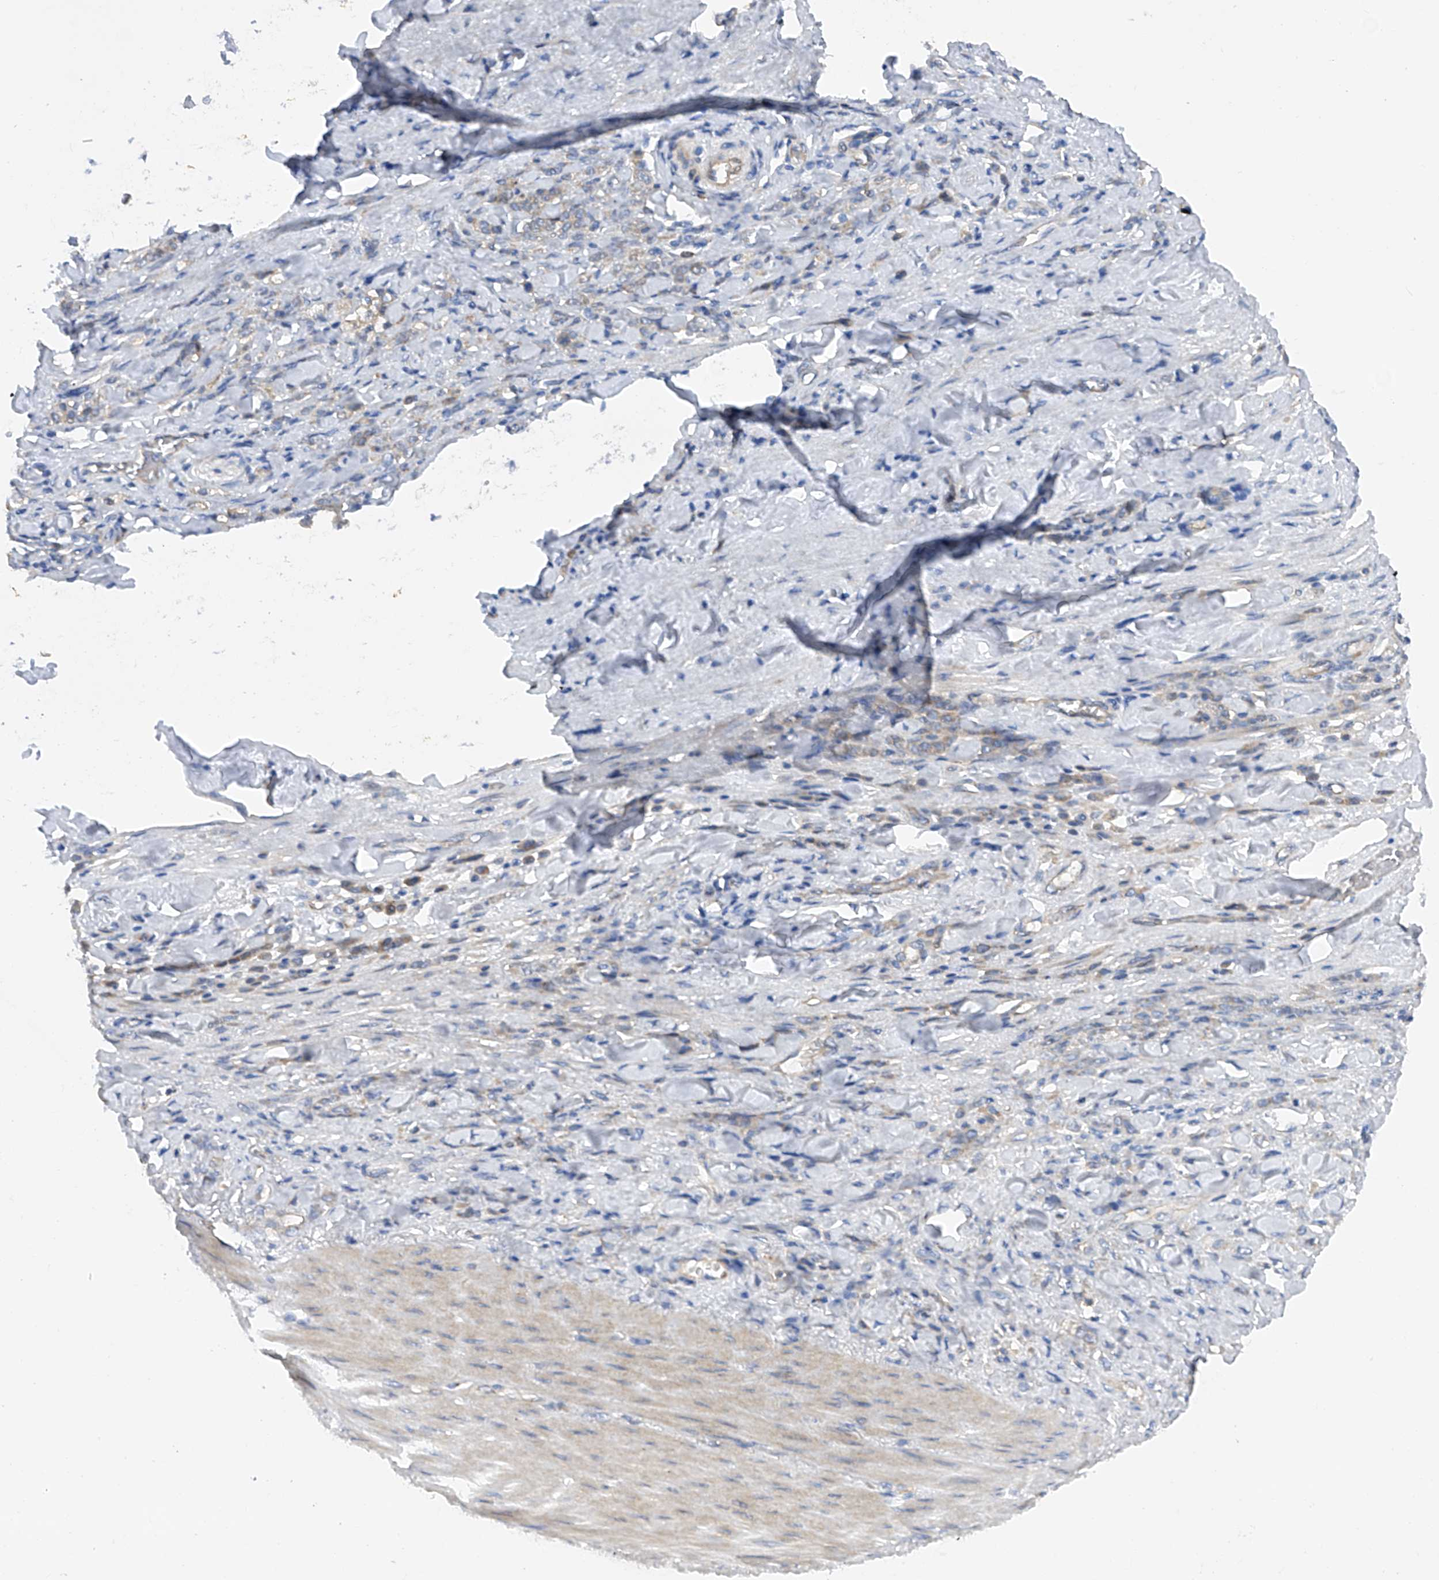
{"staining": {"intensity": "moderate", "quantity": "25%-75%", "location": "cytoplasmic/membranous"}, "tissue": "stomach cancer", "cell_type": "Tumor cells", "image_type": "cancer", "snomed": [{"axis": "morphology", "description": "Normal tissue, NOS"}, {"axis": "morphology", "description": "Adenocarcinoma, NOS"}, {"axis": "topography", "description": "Stomach"}], "caption": "IHC staining of stomach cancer (adenocarcinoma), which demonstrates medium levels of moderate cytoplasmic/membranous positivity in about 25%-75% of tumor cells indicating moderate cytoplasmic/membranous protein expression. The staining was performed using DAB (brown) for protein detection and nuclei were counterstained in hematoxylin (blue).", "gene": "PTK2", "patient": {"sex": "male", "age": 82}}